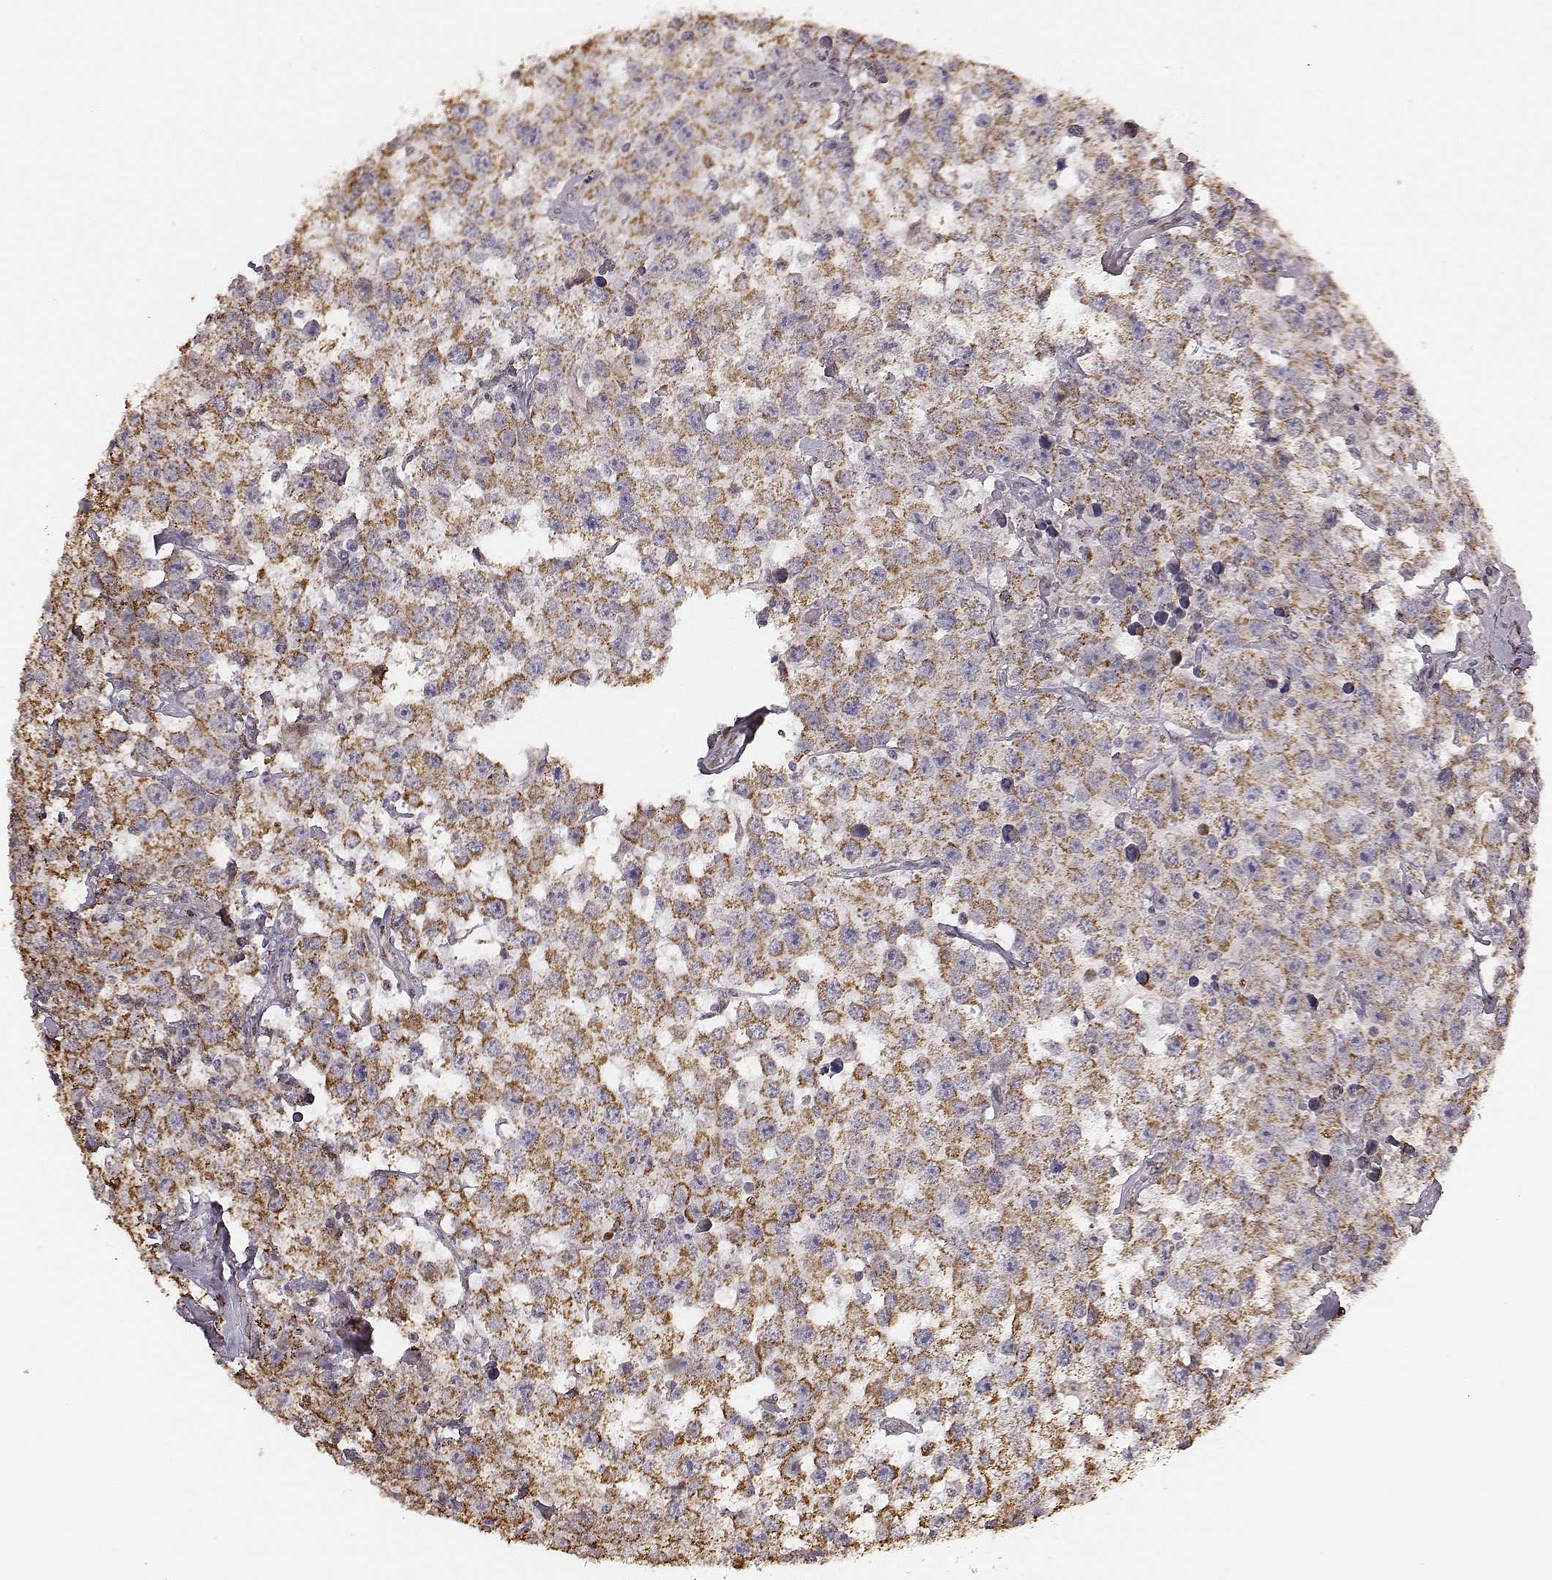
{"staining": {"intensity": "moderate", "quantity": "25%-75%", "location": "cytoplasmic/membranous"}, "tissue": "testis cancer", "cell_type": "Tumor cells", "image_type": "cancer", "snomed": [{"axis": "morphology", "description": "Seminoma, NOS"}, {"axis": "topography", "description": "Testis"}], "caption": "A brown stain highlights moderate cytoplasmic/membranous expression of a protein in seminoma (testis) tumor cells.", "gene": "ACOT2", "patient": {"sex": "male", "age": 52}}